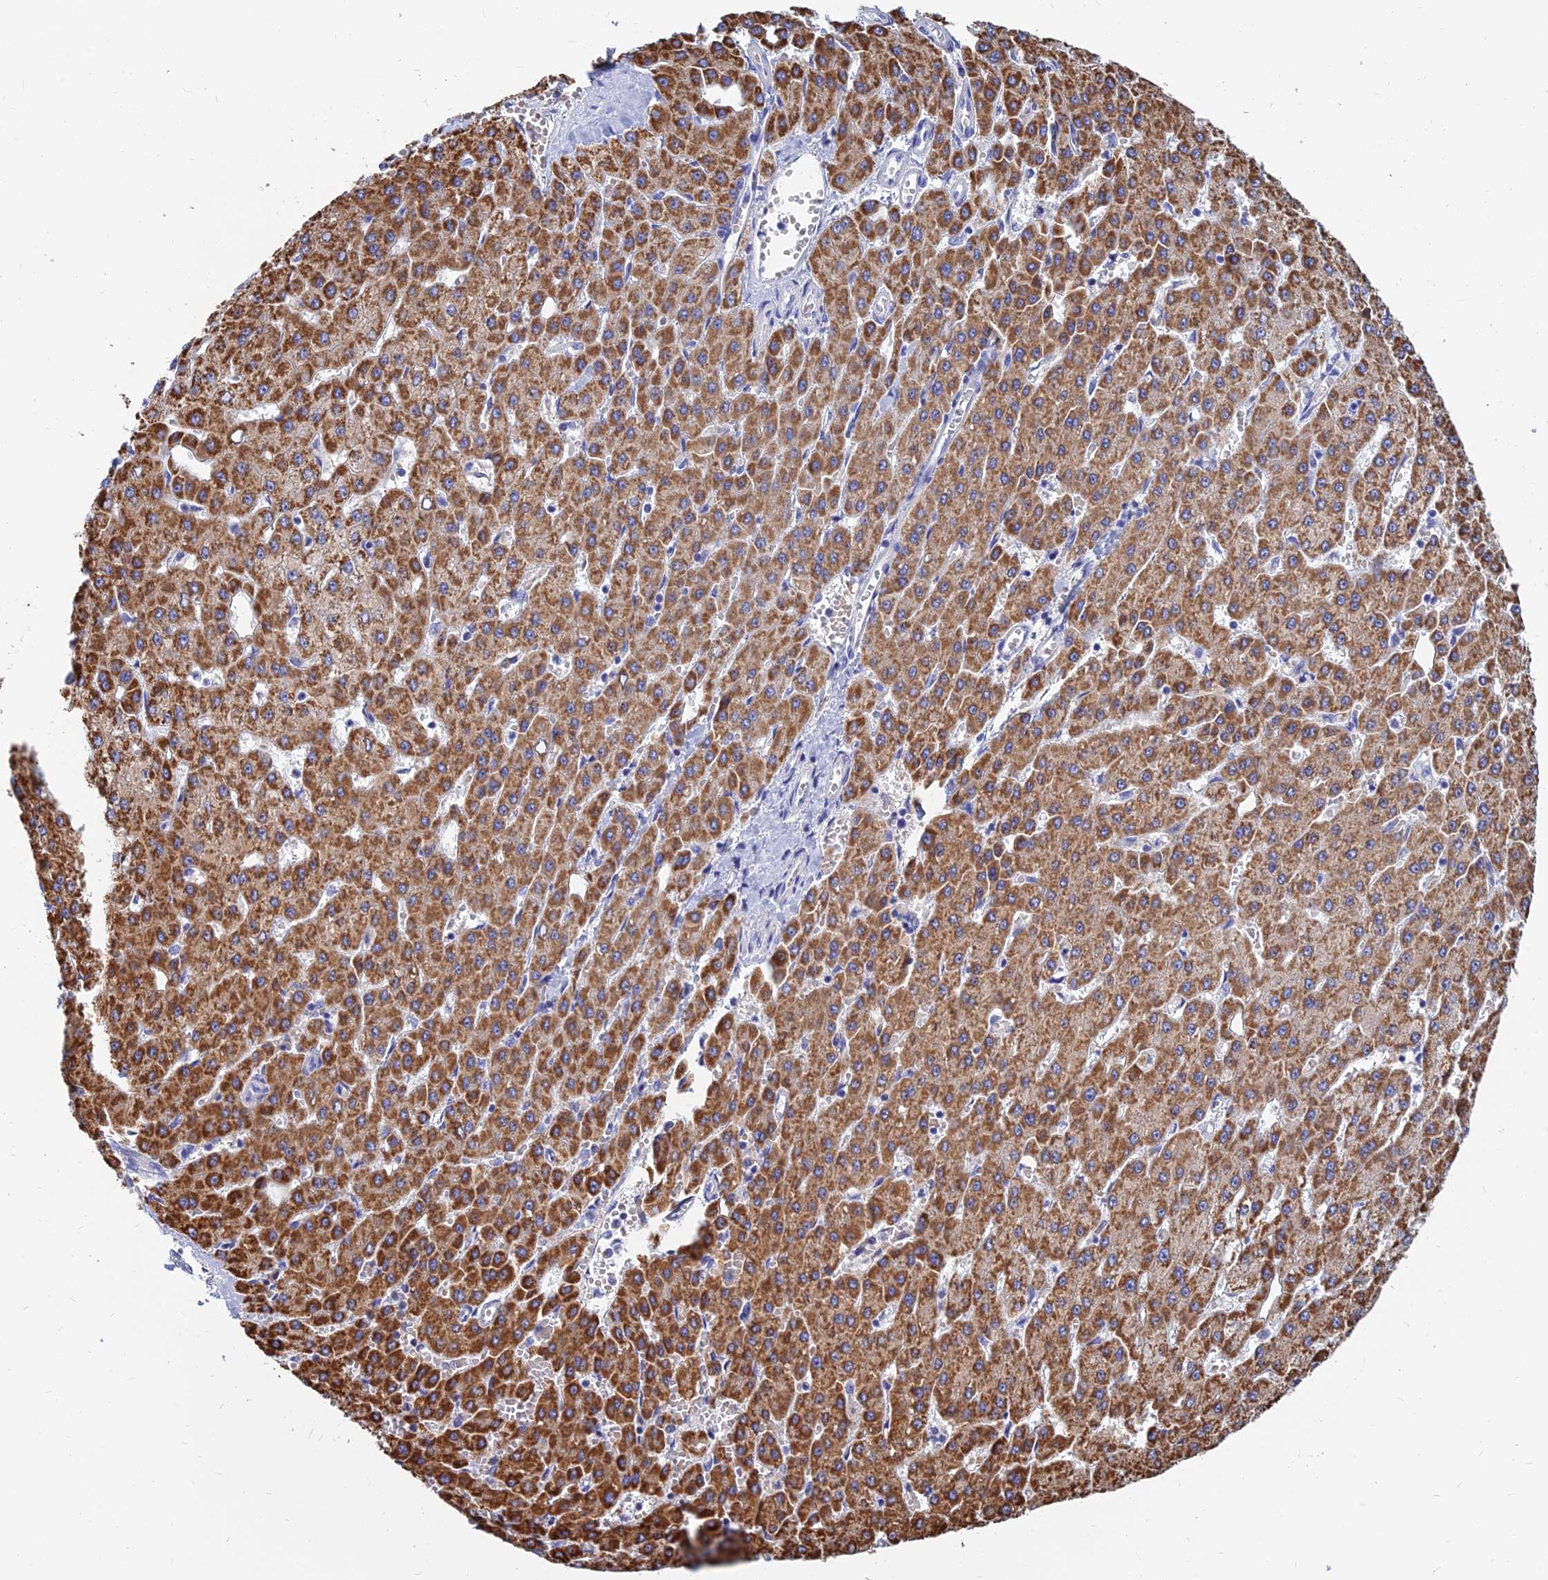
{"staining": {"intensity": "moderate", "quantity": ">75%", "location": "cytoplasmic/membranous"}, "tissue": "liver cancer", "cell_type": "Tumor cells", "image_type": "cancer", "snomed": [{"axis": "morphology", "description": "Carcinoma, Hepatocellular, NOS"}, {"axis": "topography", "description": "Liver"}], "caption": "Immunohistochemistry (IHC) (DAB) staining of liver hepatocellular carcinoma shows moderate cytoplasmic/membranous protein positivity in approximately >75% of tumor cells.", "gene": "MGST1", "patient": {"sex": "male", "age": 47}}